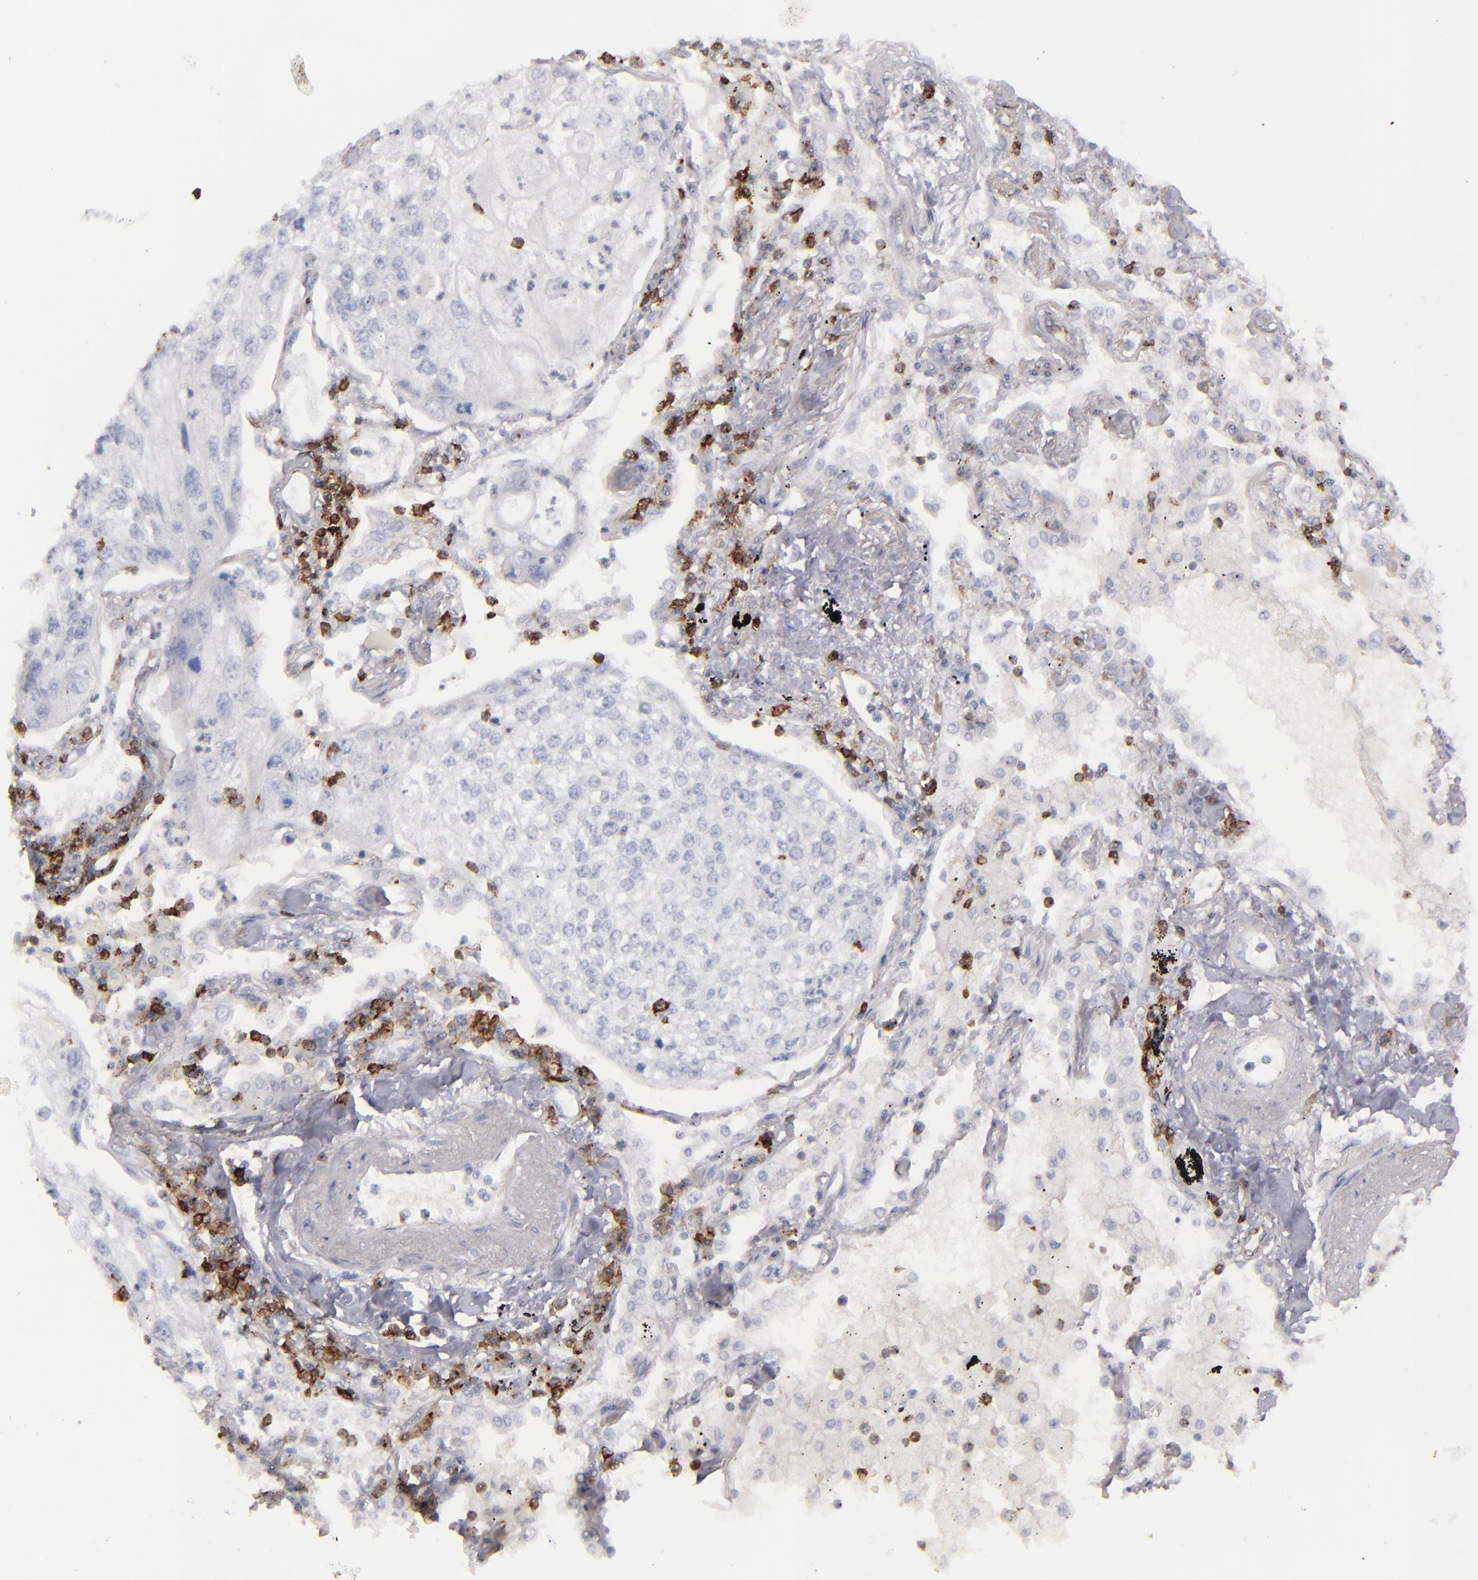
{"staining": {"intensity": "negative", "quantity": "none", "location": "none"}, "tissue": "lung cancer", "cell_type": "Tumor cells", "image_type": "cancer", "snomed": [{"axis": "morphology", "description": "Squamous cell carcinoma, NOS"}, {"axis": "topography", "description": "Lung"}], "caption": "A histopathology image of squamous cell carcinoma (lung) stained for a protein demonstrates no brown staining in tumor cells.", "gene": "CD27", "patient": {"sex": "male", "age": 75}}